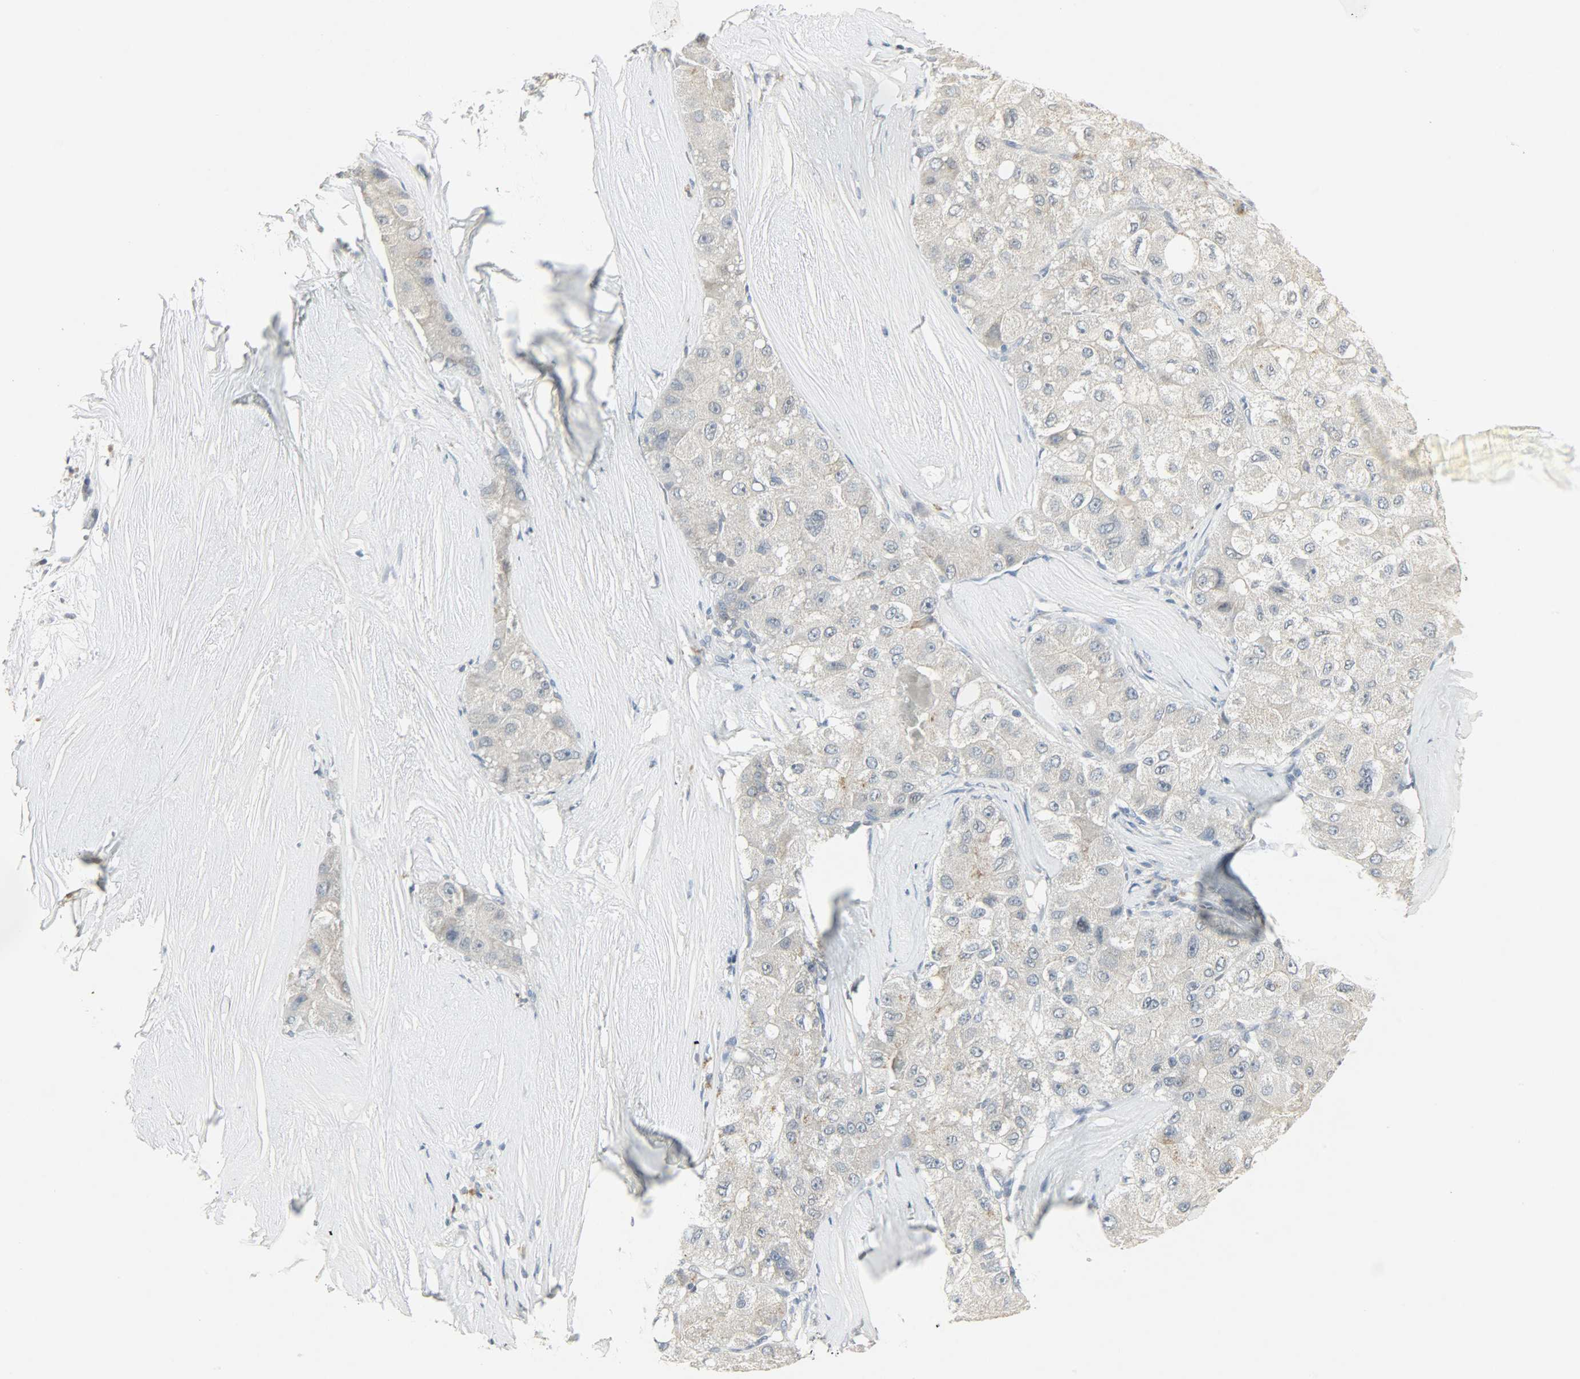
{"staining": {"intensity": "weak", "quantity": ">75%", "location": "cytoplasmic/membranous"}, "tissue": "liver cancer", "cell_type": "Tumor cells", "image_type": "cancer", "snomed": [{"axis": "morphology", "description": "Carcinoma, Hepatocellular, NOS"}, {"axis": "topography", "description": "Liver"}], "caption": "Immunohistochemical staining of human liver cancer (hepatocellular carcinoma) exhibits low levels of weak cytoplasmic/membranous expression in about >75% of tumor cells.", "gene": "CAMK4", "patient": {"sex": "male", "age": 80}}